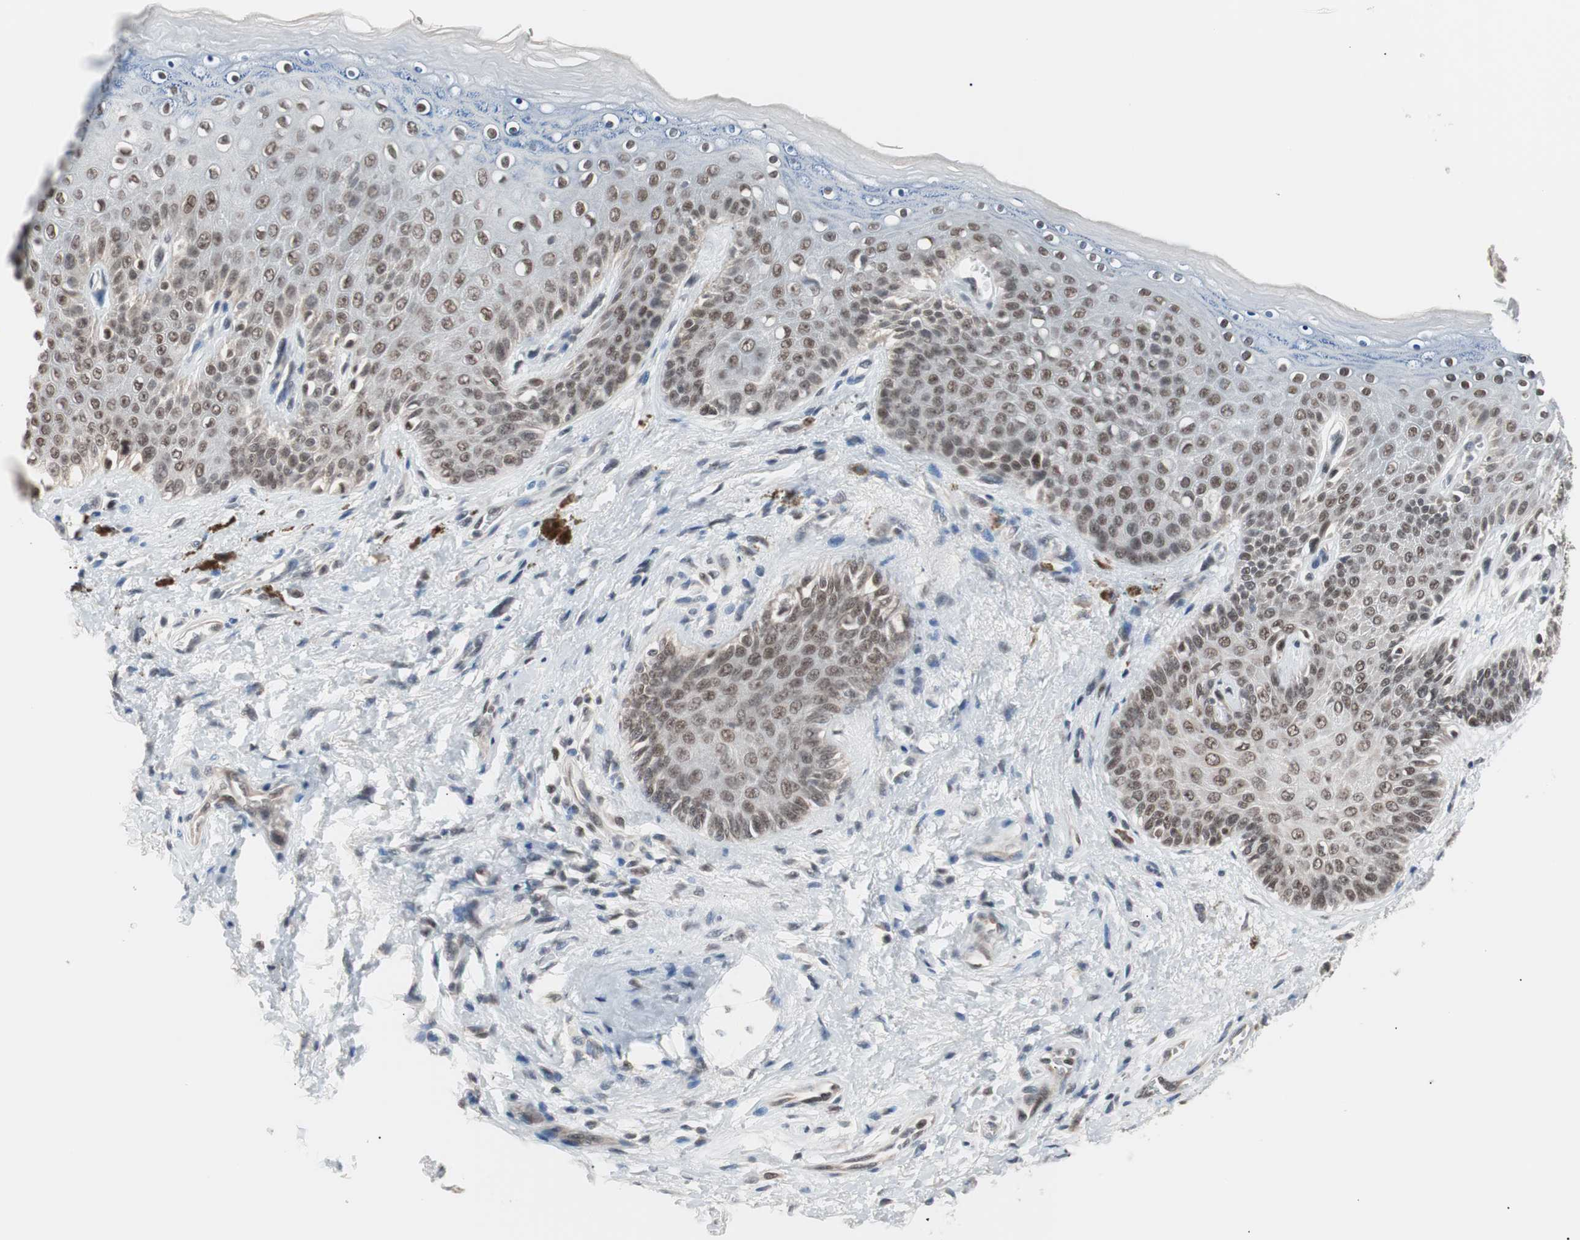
{"staining": {"intensity": "strong", "quantity": ">75%", "location": "nuclear"}, "tissue": "skin", "cell_type": "Epidermal cells", "image_type": "normal", "snomed": [{"axis": "morphology", "description": "Normal tissue, NOS"}, {"axis": "topography", "description": "Anal"}], "caption": "The immunohistochemical stain shows strong nuclear expression in epidermal cells of unremarkable skin.", "gene": "LIG3", "patient": {"sex": "female", "age": 46}}